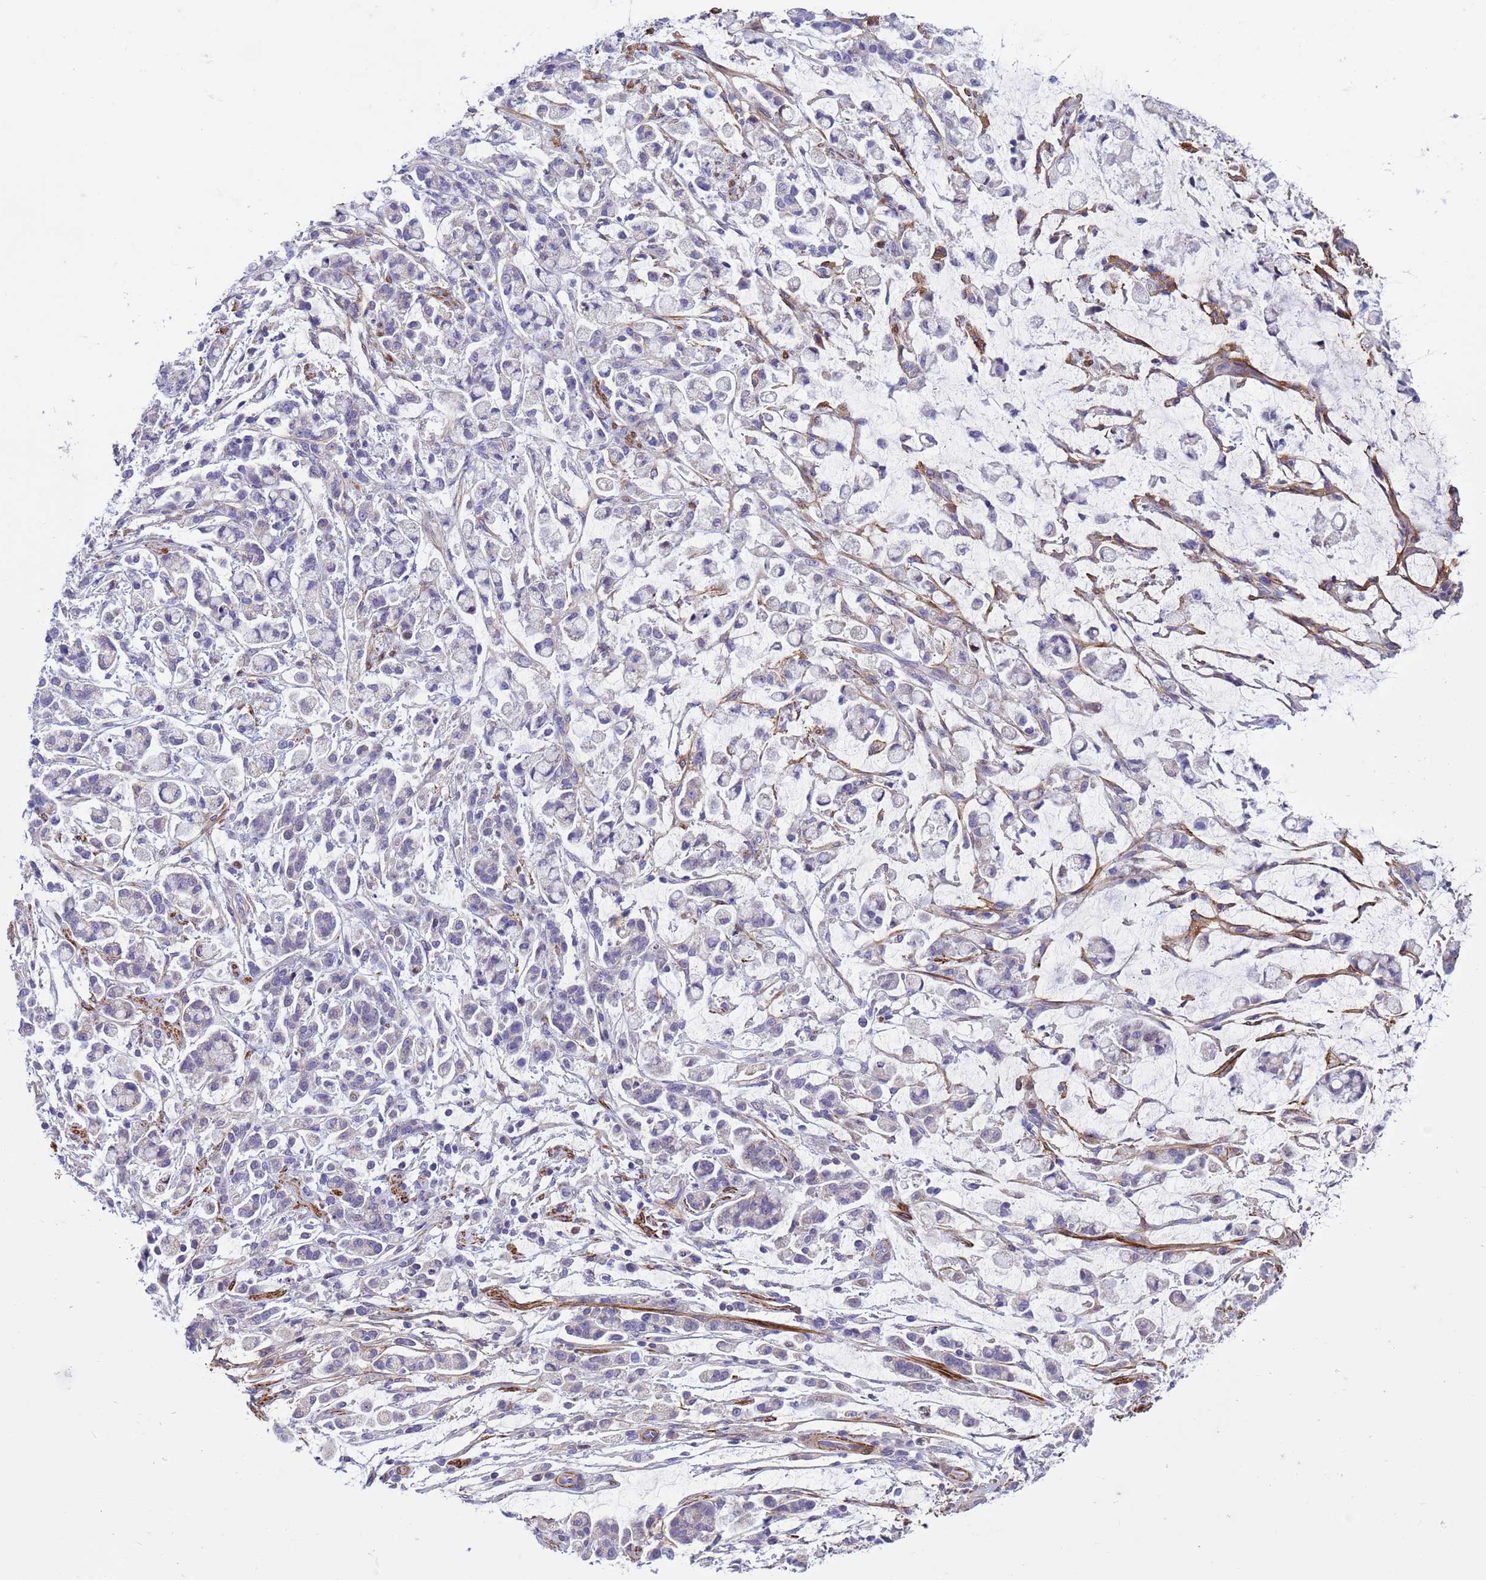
{"staining": {"intensity": "negative", "quantity": "none", "location": "none"}, "tissue": "stomach cancer", "cell_type": "Tumor cells", "image_type": "cancer", "snomed": [{"axis": "morphology", "description": "Adenocarcinoma, NOS"}, {"axis": "topography", "description": "Stomach"}], "caption": "High power microscopy micrograph of an IHC micrograph of stomach cancer, revealing no significant expression in tumor cells. (Brightfield microscopy of DAB (3,3'-diaminobenzidine) IHC at high magnification).", "gene": "P2RX7", "patient": {"sex": "female", "age": 60}}